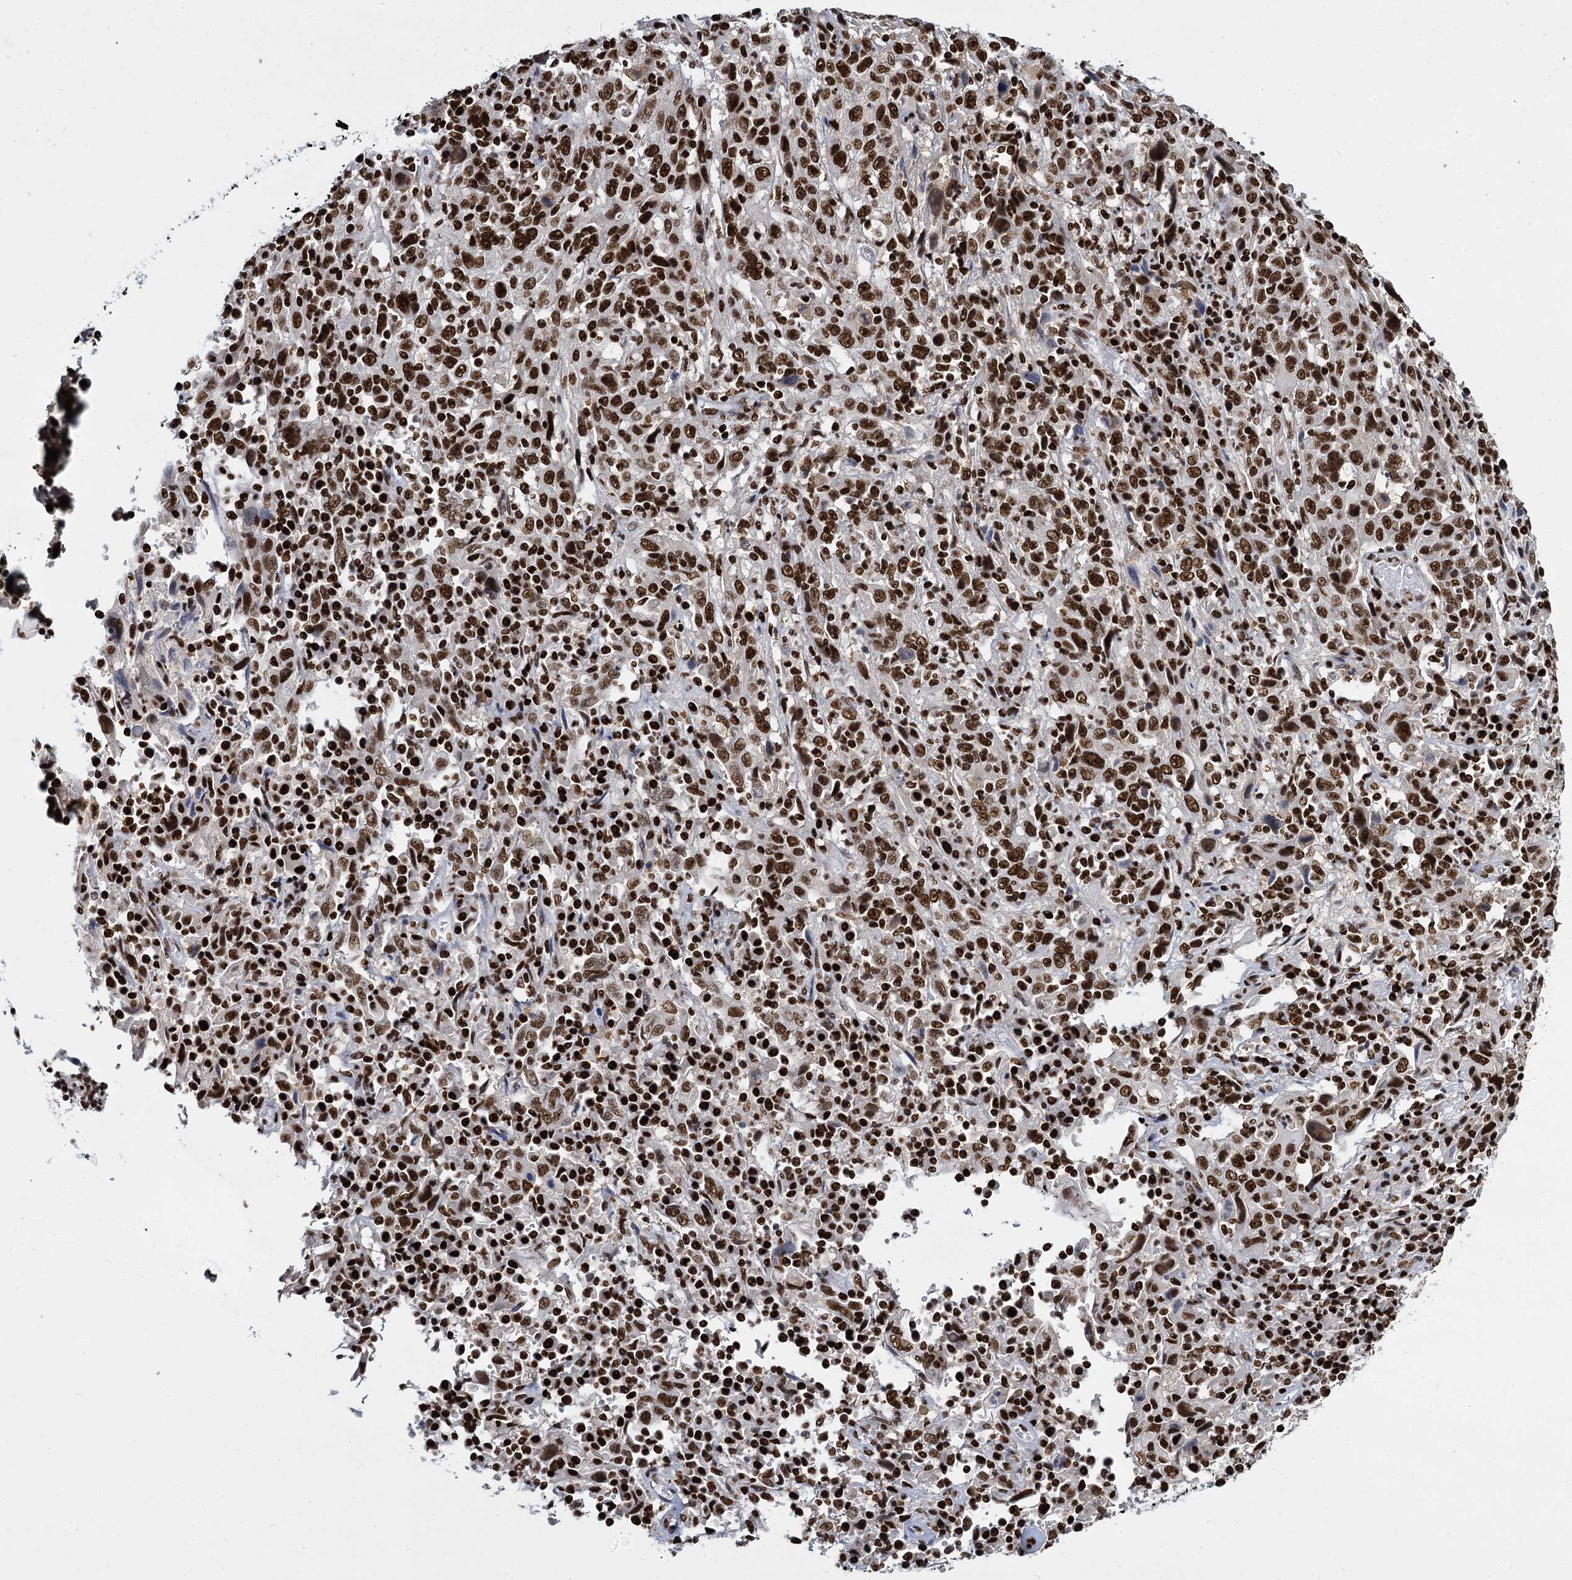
{"staining": {"intensity": "strong", "quantity": ">75%", "location": "nuclear"}, "tissue": "cervical cancer", "cell_type": "Tumor cells", "image_type": "cancer", "snomed": [{"axis": "morphology", "description": "Squamous cell carcinoma, NOS"}, {"axis": "topography", "description": "Cervix"}], "caption": "Immunohistochemical staining of cervical squamous cell carcinoma shows strong nuclear protein expression in about >75% of tumor cells.", "gene": "DCPS", "patient": {"sex": "female", "age": 46}}